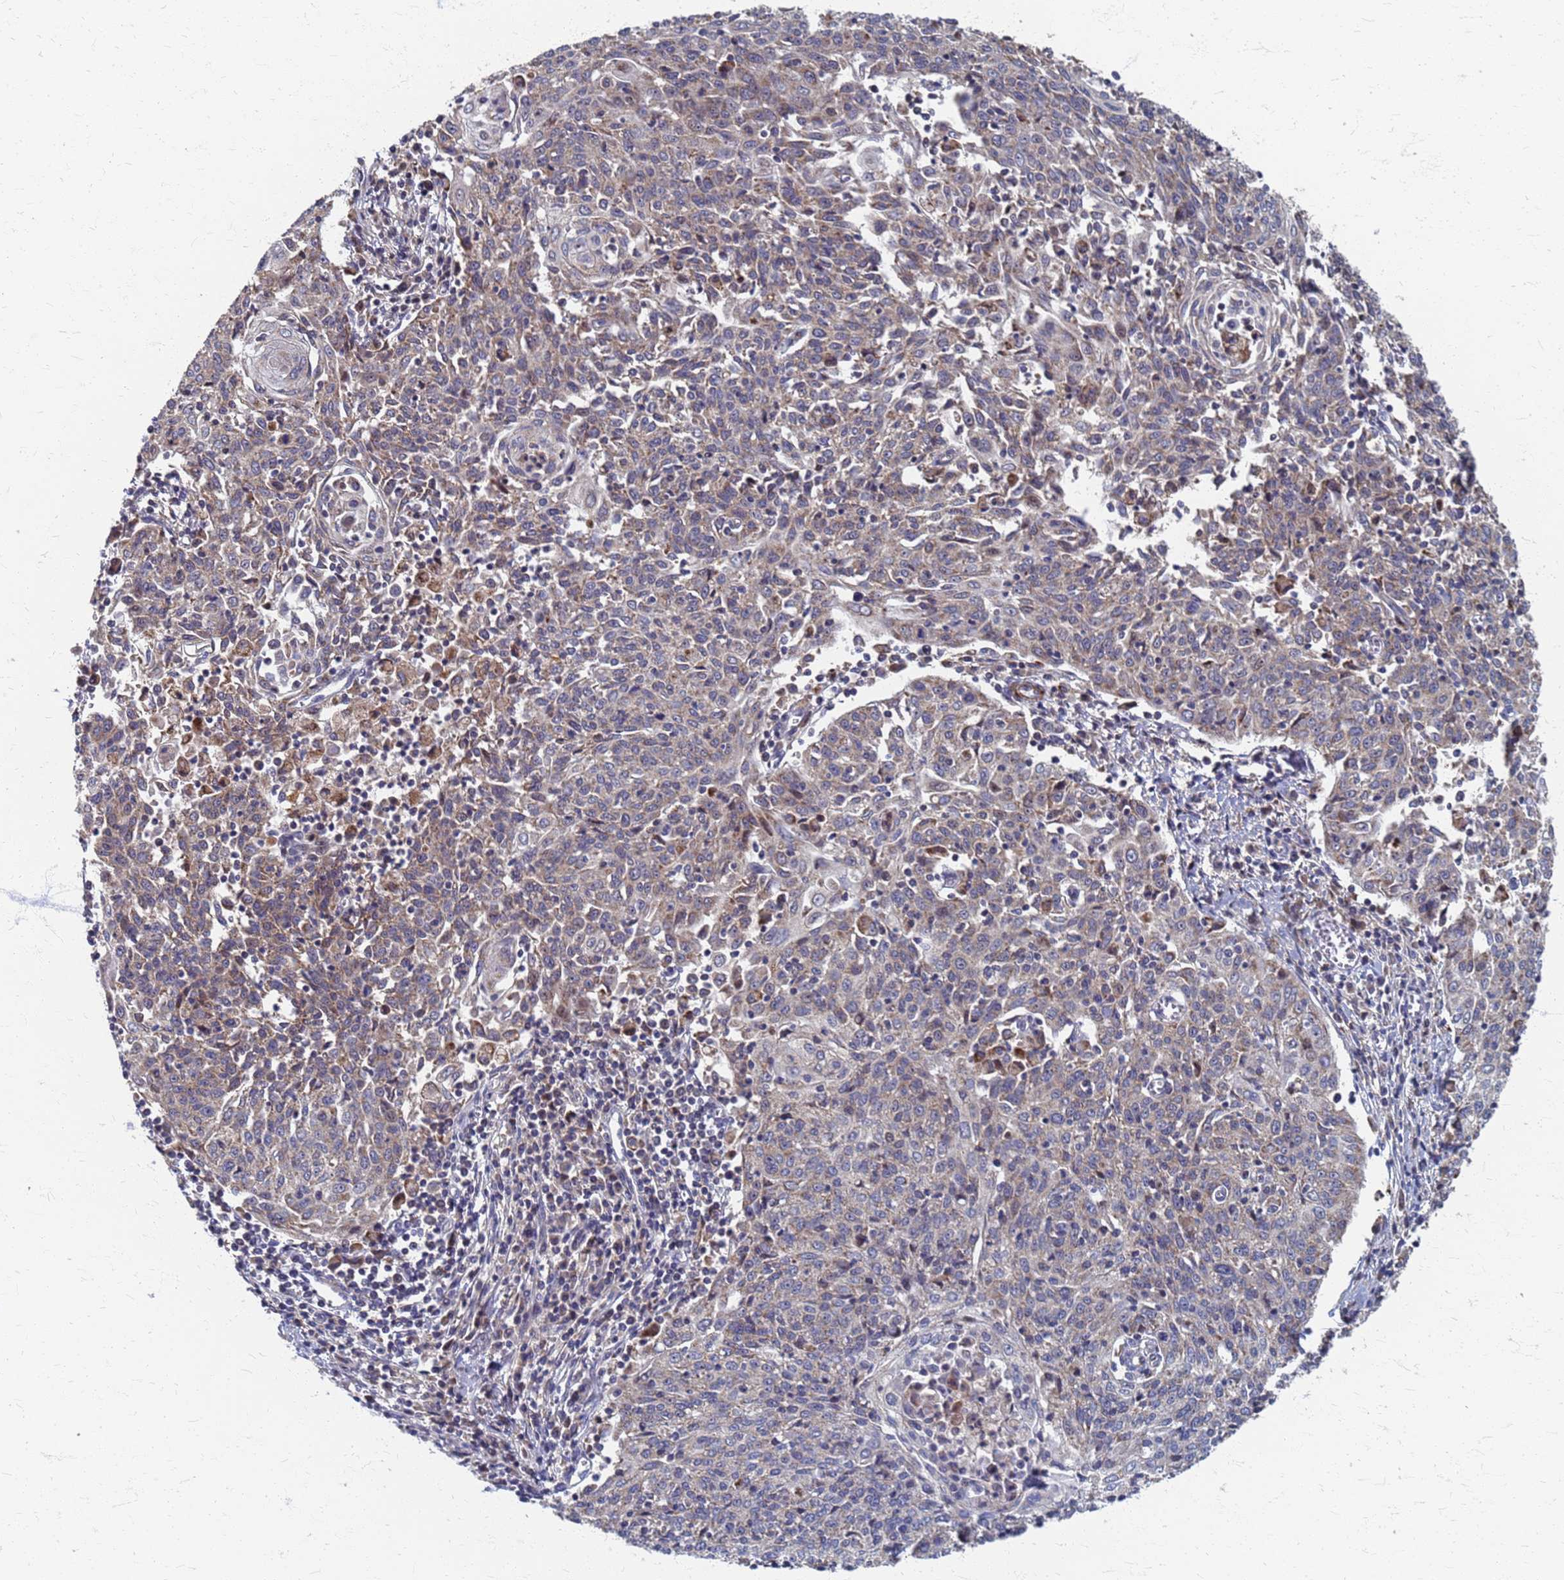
{"staining": {"intensity": "weak", "quantity": "25%-75%", "location": "cytoplasmic/membranous"}, "tissue": "cervical cancer", "cell_type": "Tumor cells", "image_type": "cancer", "snomed": [{"axis": "morphology", "description": "Squamous cell carcinoma, NOS"}, {"axis": "topography", "description": "Cervix"}], "caption": "Cervical cancer was stained to show a protein in brown. There is low levels of weak cytoplasmic/membranous positivity in approximately 25%-75% of tumor cells.", "gene": "ATPAF1", "patient": {"sex": "female", "age": 48}}